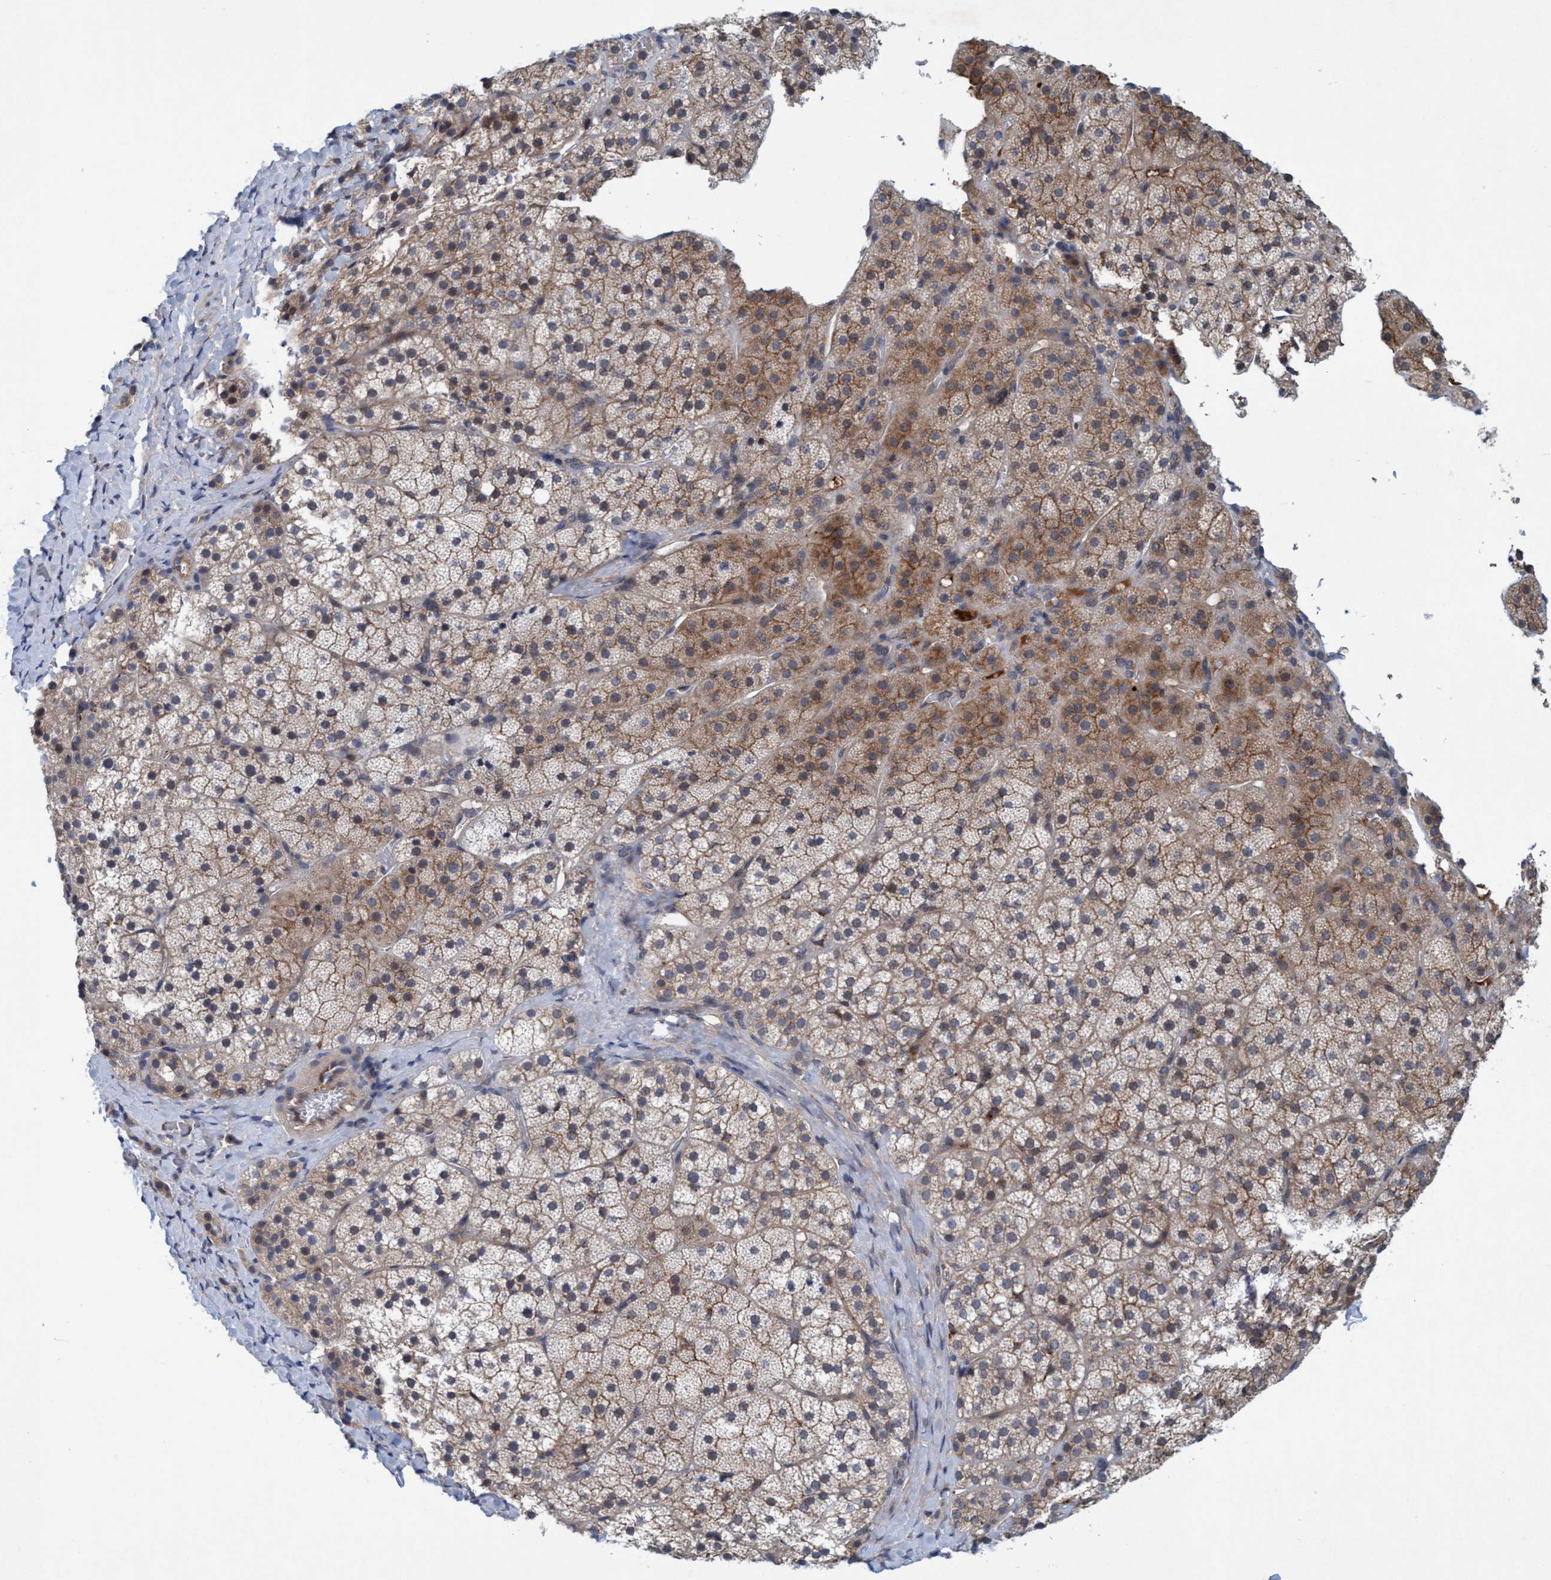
{"staining": {"intensity": "moderate", "quantity": "25%-75%", "location": "cytoplasmic/membranous"}, "tissue": "adrenal gland", "cell_type": "Glandular cells", "image_type": "normal", "snomed": [{"axis": "morphology", "description": "Normal tissue, NOS"}, {"axis": "topography", "description": "Adrenal gland"}], "caption": "The image shows immunohistochemical staining of unremarkable adrenal gland. There is moderate cytoplasmic/membranous positivity is identified in about 25%-75% of glandular cells.", "gene": "TRIM65", "patient": {"sex": "female", "age": 44}}